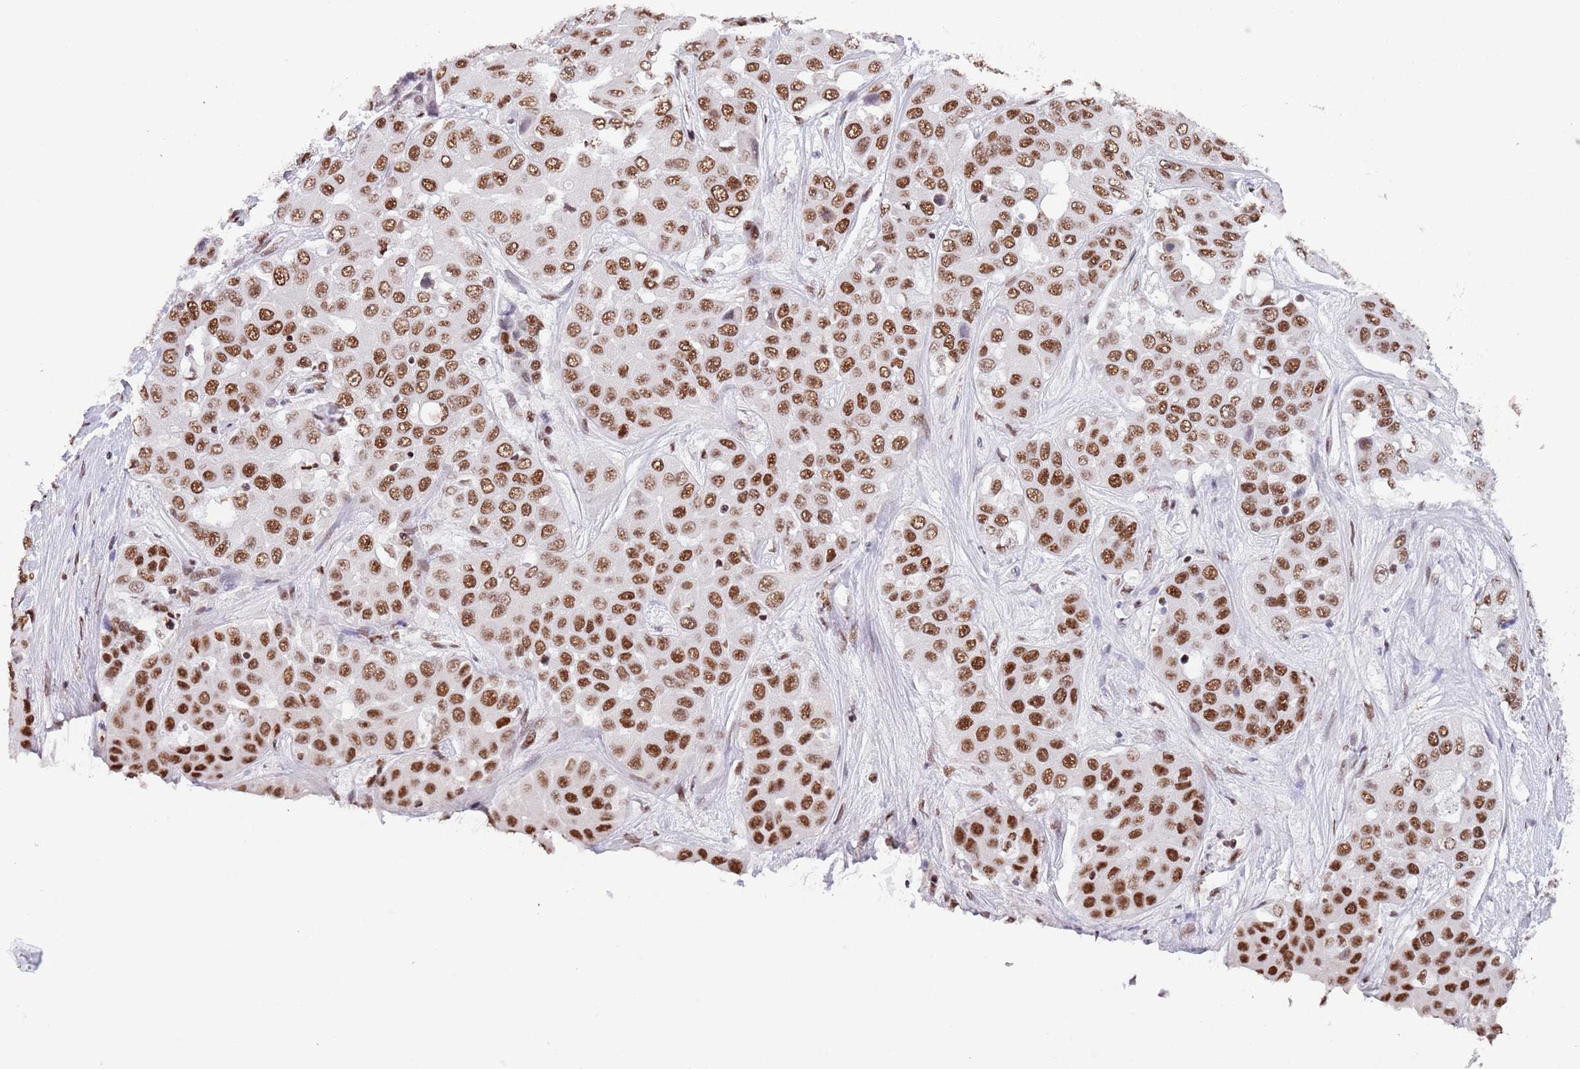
{"staining": {"intensity": "strong", "quantity": ">75%", "location": "nuclear"}, "tissue": "liver cancer", "cell_type": "Tumor cells", "image_type": "cancer", "snomed": [{"axis": "morphology", "description": "Cholangiocarcinoma"}, {"axis": "topography", "description": "Liver"}], "caption": "Protein staining exhibits strong nuclear positivity in approximately >75% of tumor cells in cholangiocarcinoma (liver).", "gene": "SF3A2", "patient": {"sex": "female", "age": 52}}